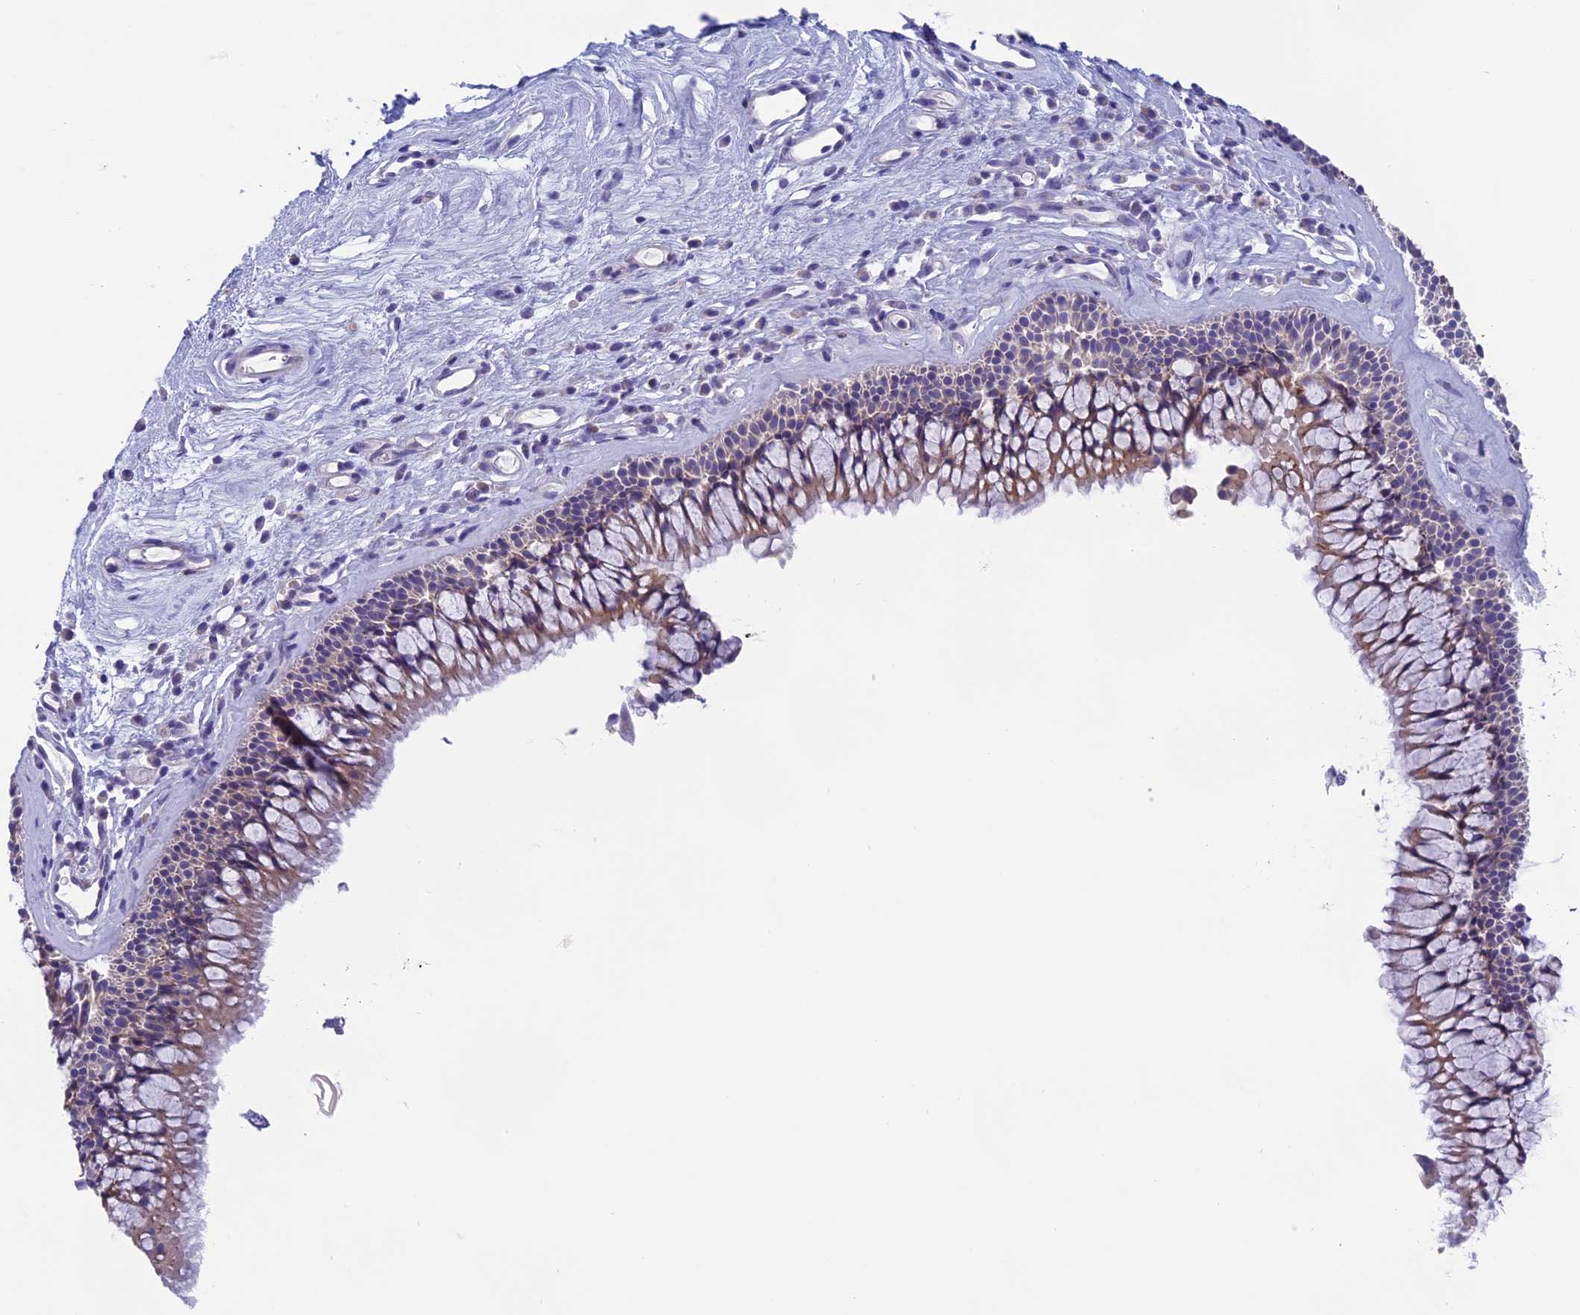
{"staining": {"intensity": "moderate", "quantity": "25%-75%", "location": "cytoplasmic/membranous"}, "tissue": "nasopharynx", "cell_type": "Respiratory epithelial cells", "image_type": "normal", "snomed": [{"axis": "morphology", "description": "Normal tissue, NOS"}, {"axis": "morphology", "description": "Inflammation, NOS"}, {"axis": "morphology", "description": "Malignant melanoma, Metastatic site"}, {"axis": "topography", "description": "Nasopharynx"}], "caption": "Immunohistochemistry (IHC) image of unremarkable nasopharynx: human nasopharynx stained using immunohistochemistry exhibits medium levels of moderate protein expression localized specifically in the cytoplasmic/membranous of respiratory epithelial cells, appearing as a cytoplasmic/membranous brown color.", "gene": "ARHGEF37", "patient": {"sex": "male", "age": 70}}